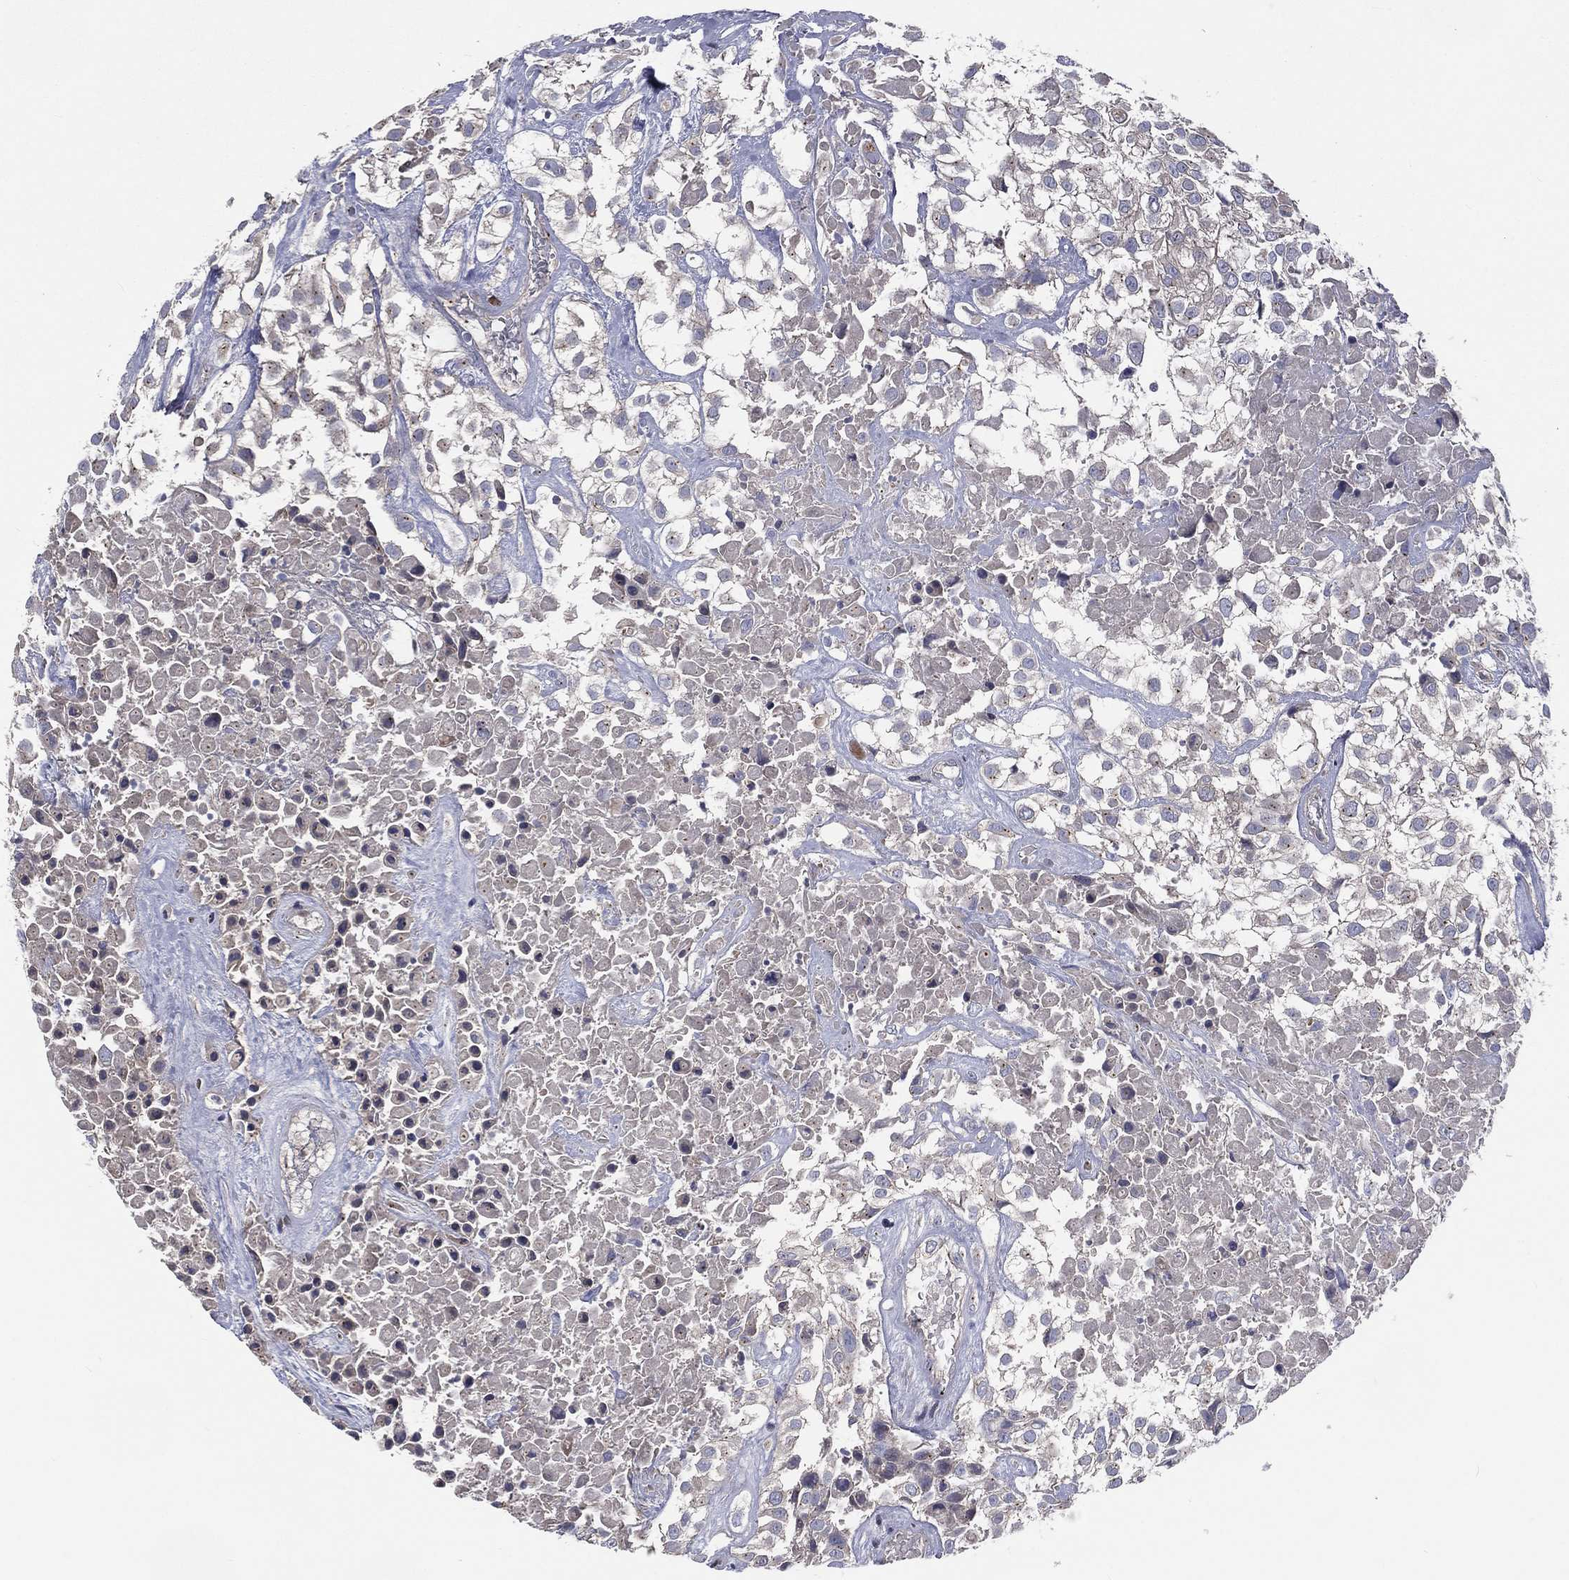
{"staining": {"intensity": "moderate", "quantity": "<25%", "location": "cytoplasmic/membranous"}, "tissue": "urothelial cancer", "cell_type": "Tumor cells", "image_type": "cancer", "snomed": [{"axis": "morphology", "description": "Urothelial carcinoma, High grade"}, {"axis": "topography", "description": "Urinary bladder"}], "caption": "Urothelial carcinoma (high-grade) tissue exhibits moderate cytoplasmic/membranous positivity in about <25% of tumor cells", "gene": "CROCC", "patient": {"sex": "male", "age": 56}}